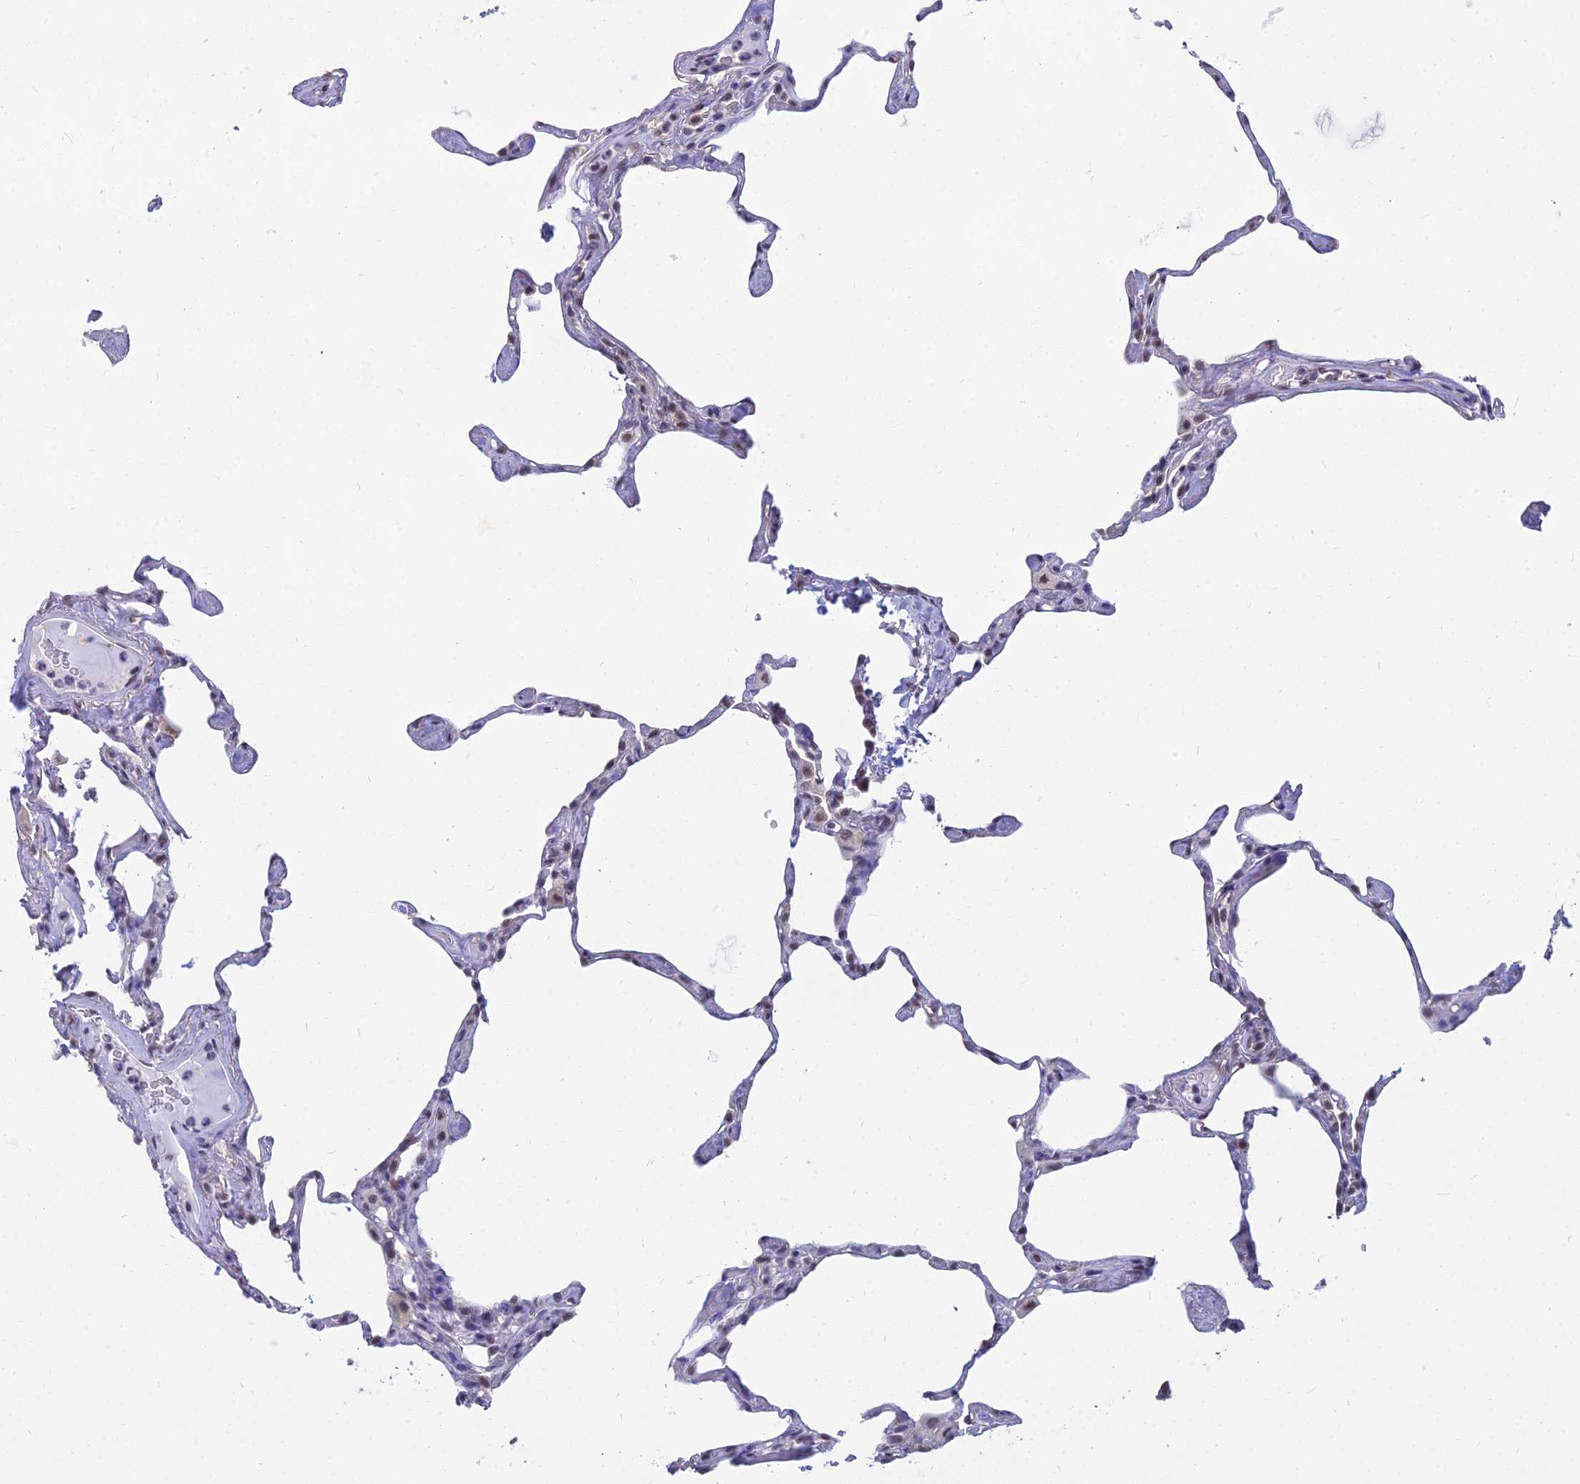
{"staining": {"intensity": "negative", "quantity": "none", "location": "none"}, "tissue": "lung", "cell_type": "Alveolar cells", "image_type": "normal", "snomed": [{"axis": "morphology", "description": "Normal tissue, NOS"}, {"axis": "topography", "description": "Lung"}], "caption": "This is an immunohistochemistry histopathology image of benign human lung. There is no expression in alveolar cells.", "gene": "SRSF7", "patient": {"sex": "male", "age": 65}}